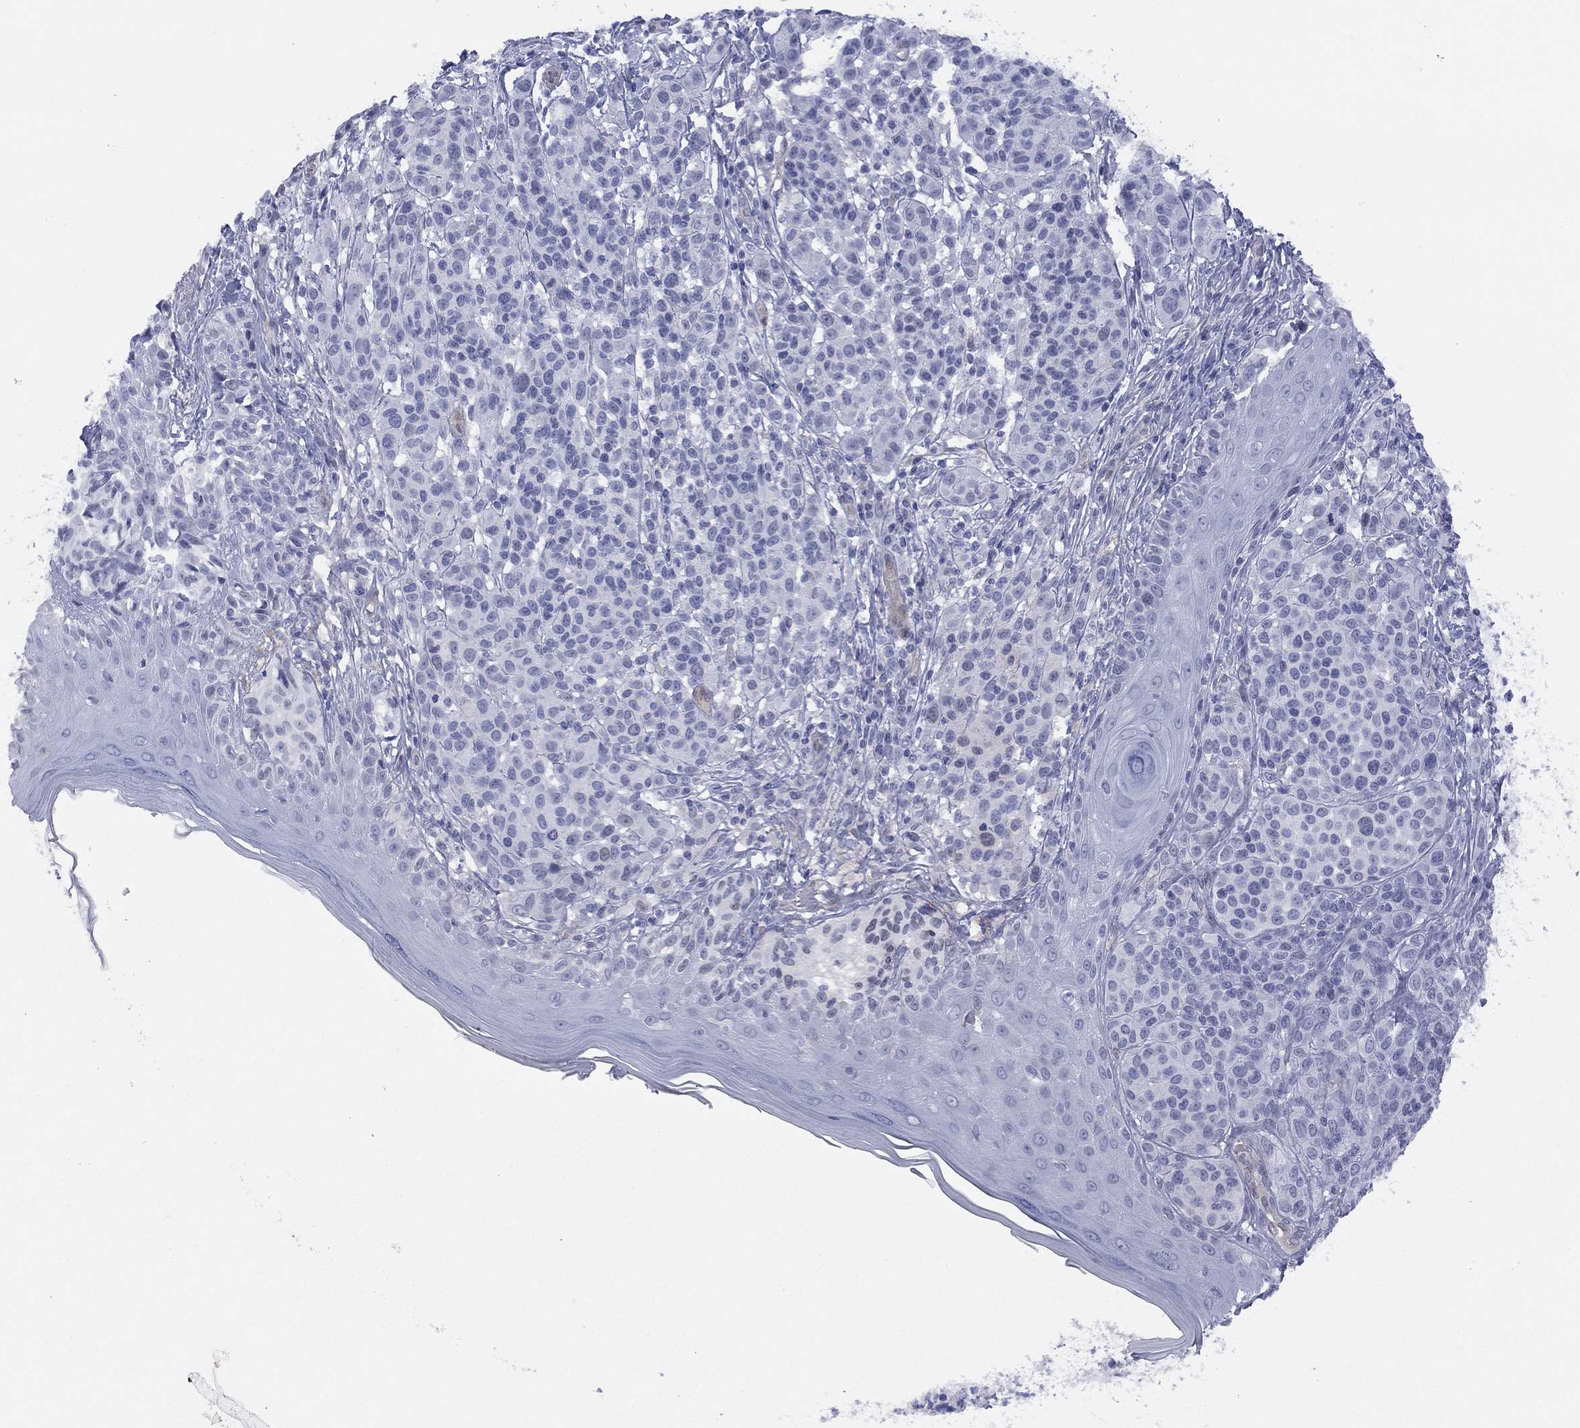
{"staining": {"intensity": "negative", "quantity": "none", "location": "none"}, "tissue": "melanoma", "cell_type": "Tumor cells", "image_type": "cancer", "snomed": [{"axis": "morphology", "description": "Malignant melanoma, NOS"}, {"axis": "topography", "description": "Skin"}], "caption": "This is an IHC histopathology image of melanoma. There is no expression in tumor cells.", "gene": "DDAH1", "patient": {"sex": "male", "age": 79}}